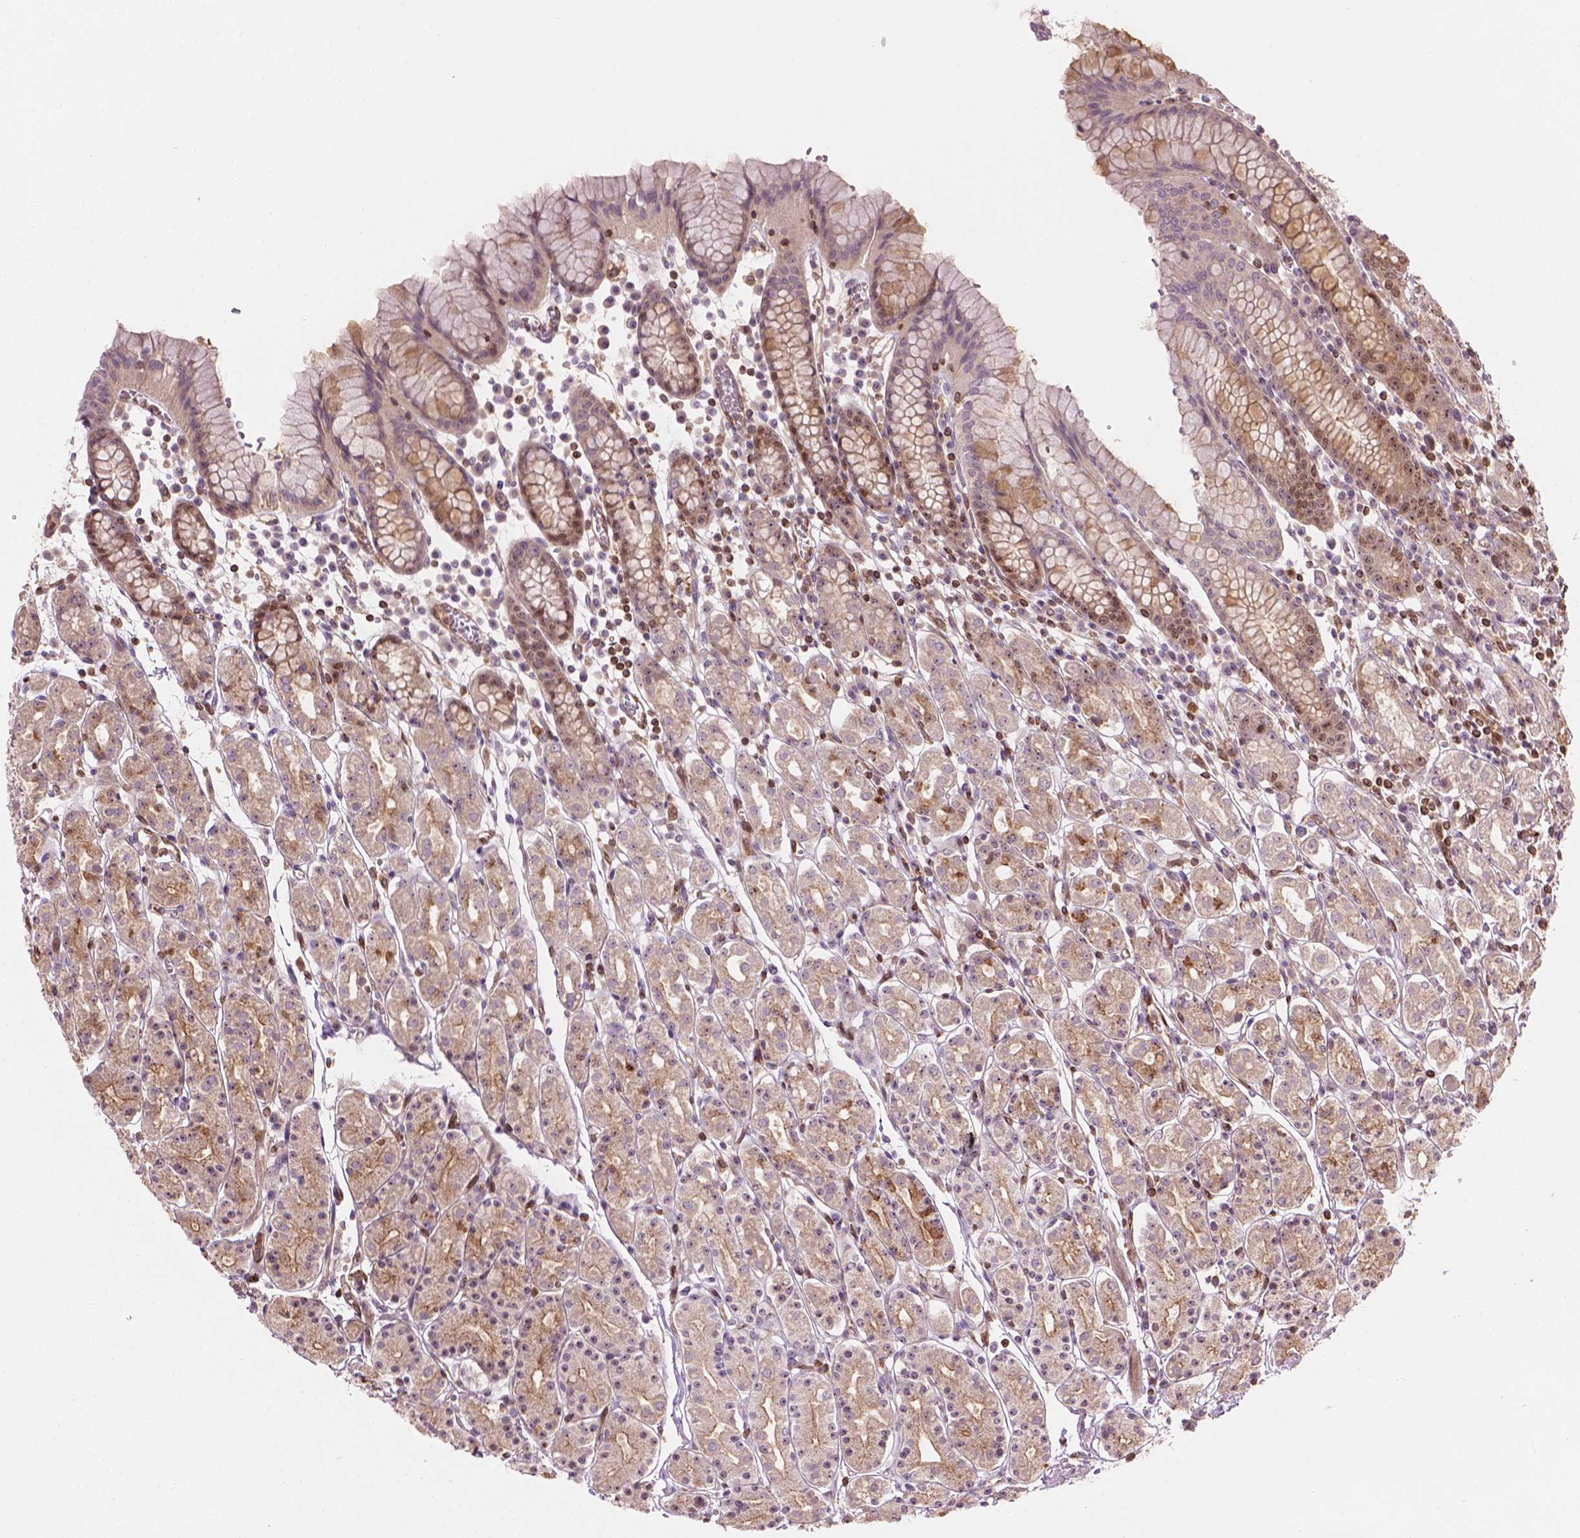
{"staining": {"intensity": "weak", "quantity": "25%-75%", "location": "cytoplasmic/membranous,nuclear"}, "tissue": "stomach", "cell_type": "Glandular cells", "image_type": "normal", "snomed": [{"axis": "morphology", "description": "Normal tissue, NOS"}, {"axis": "topography", "description": "Stomach, upper"}, {"axis": "topography", "description": "Stomach"}], "caption": "IHC of normal human stomach displays low levels of weak cytoplasmic/membranous,nuclear expression in approximately 25%-75% of glandular cells.", "gene": "SMC2", "patient": {"sex": "male", "age": 62}}